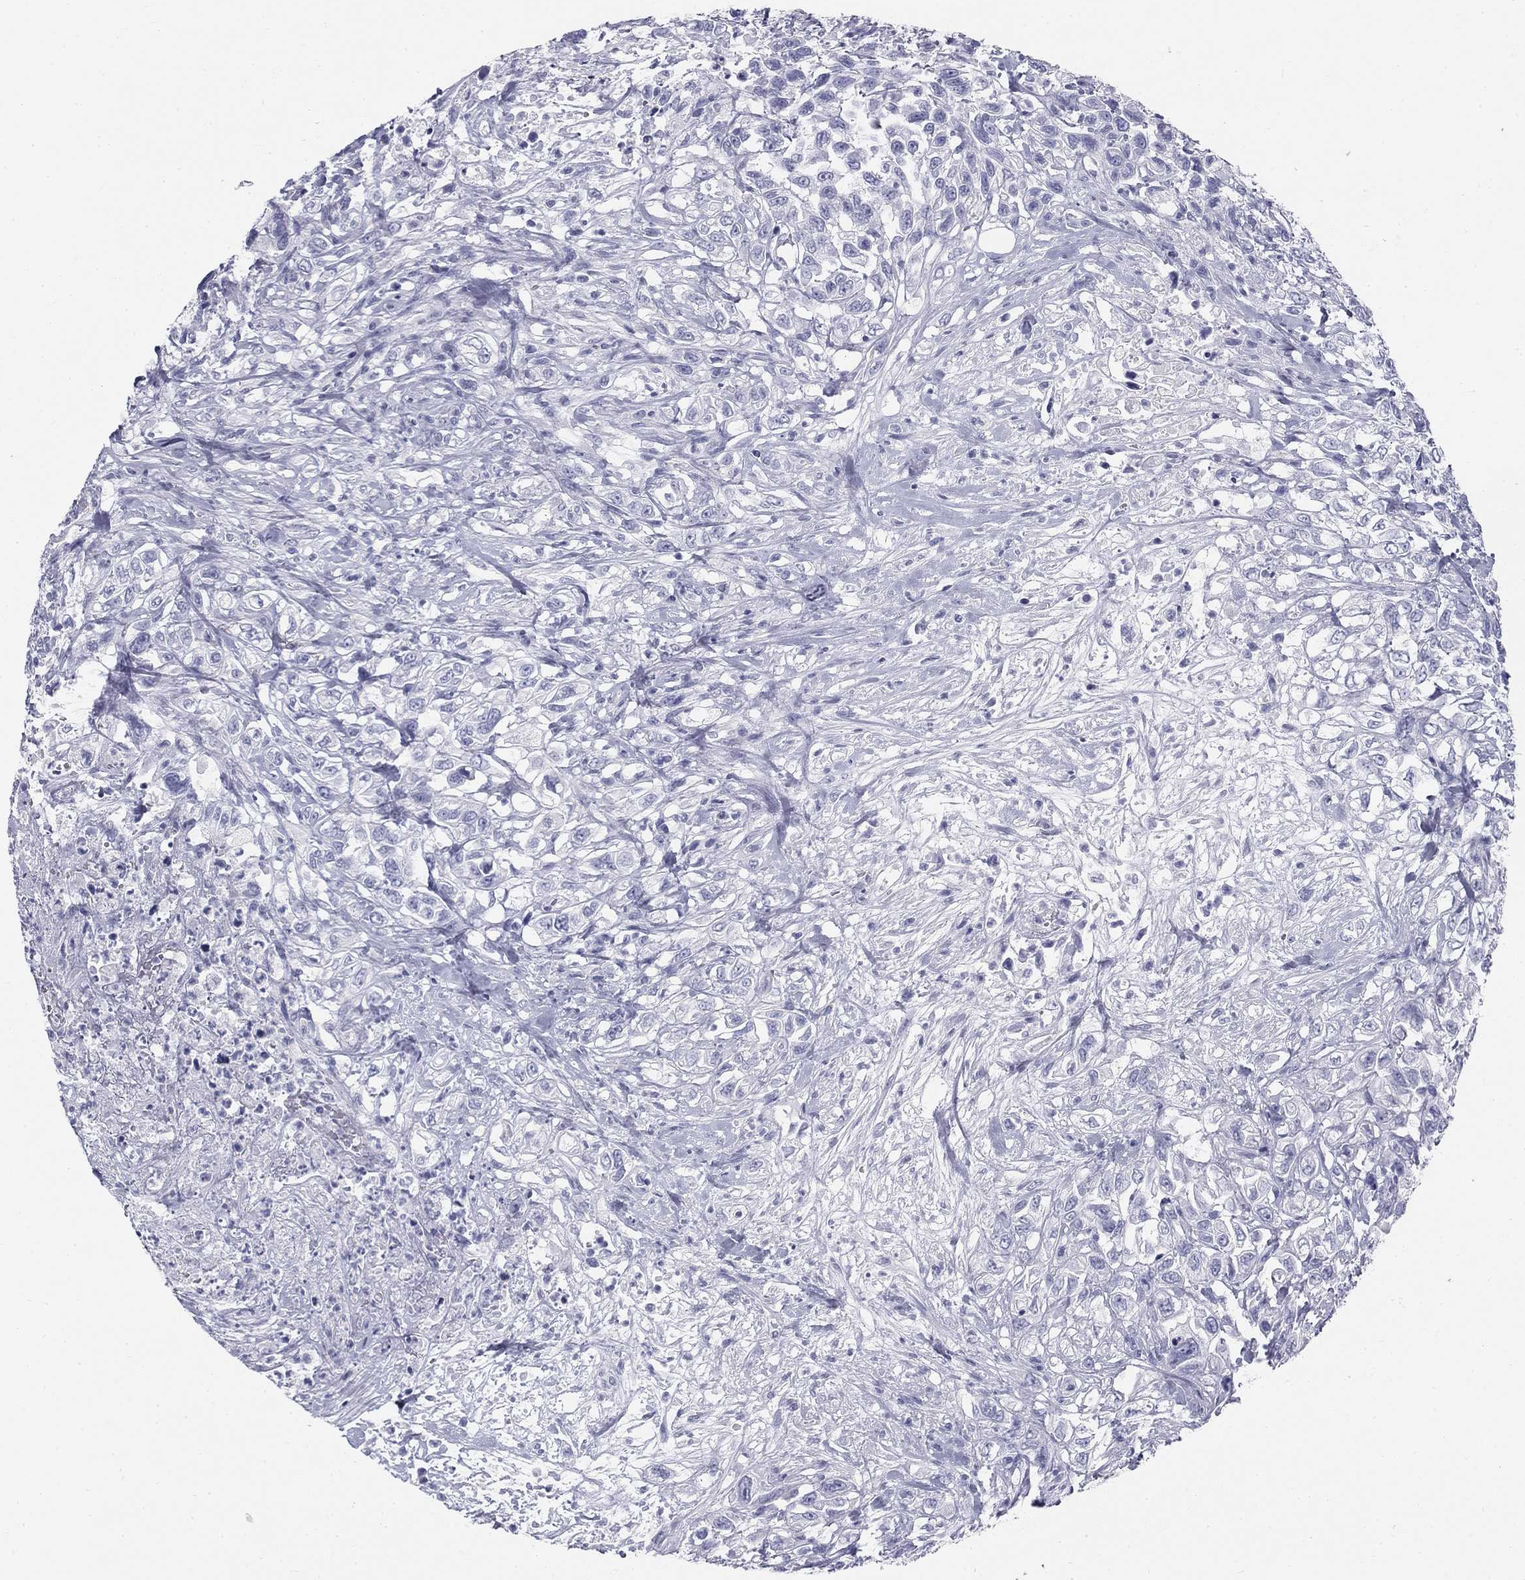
{"staining": {"intensity": "negative", "quantity": "none", "location": "none"}, "tissue": "urothelial cancer", "cell_type": "Tumor cells", "image_type": "cancer", "snomed": [{"axis": "morphology", "description": "Urothelial carcinoma, High grade"}, {"axis": "topography", "description": "Urinary bladder"}], "caption": "Tumor cells show no significant protein staining in urothelial cancer. Nuclei are stained in blue.", "gene": "SULT2B1", "patient": {"sex": "female", "age": 56}}